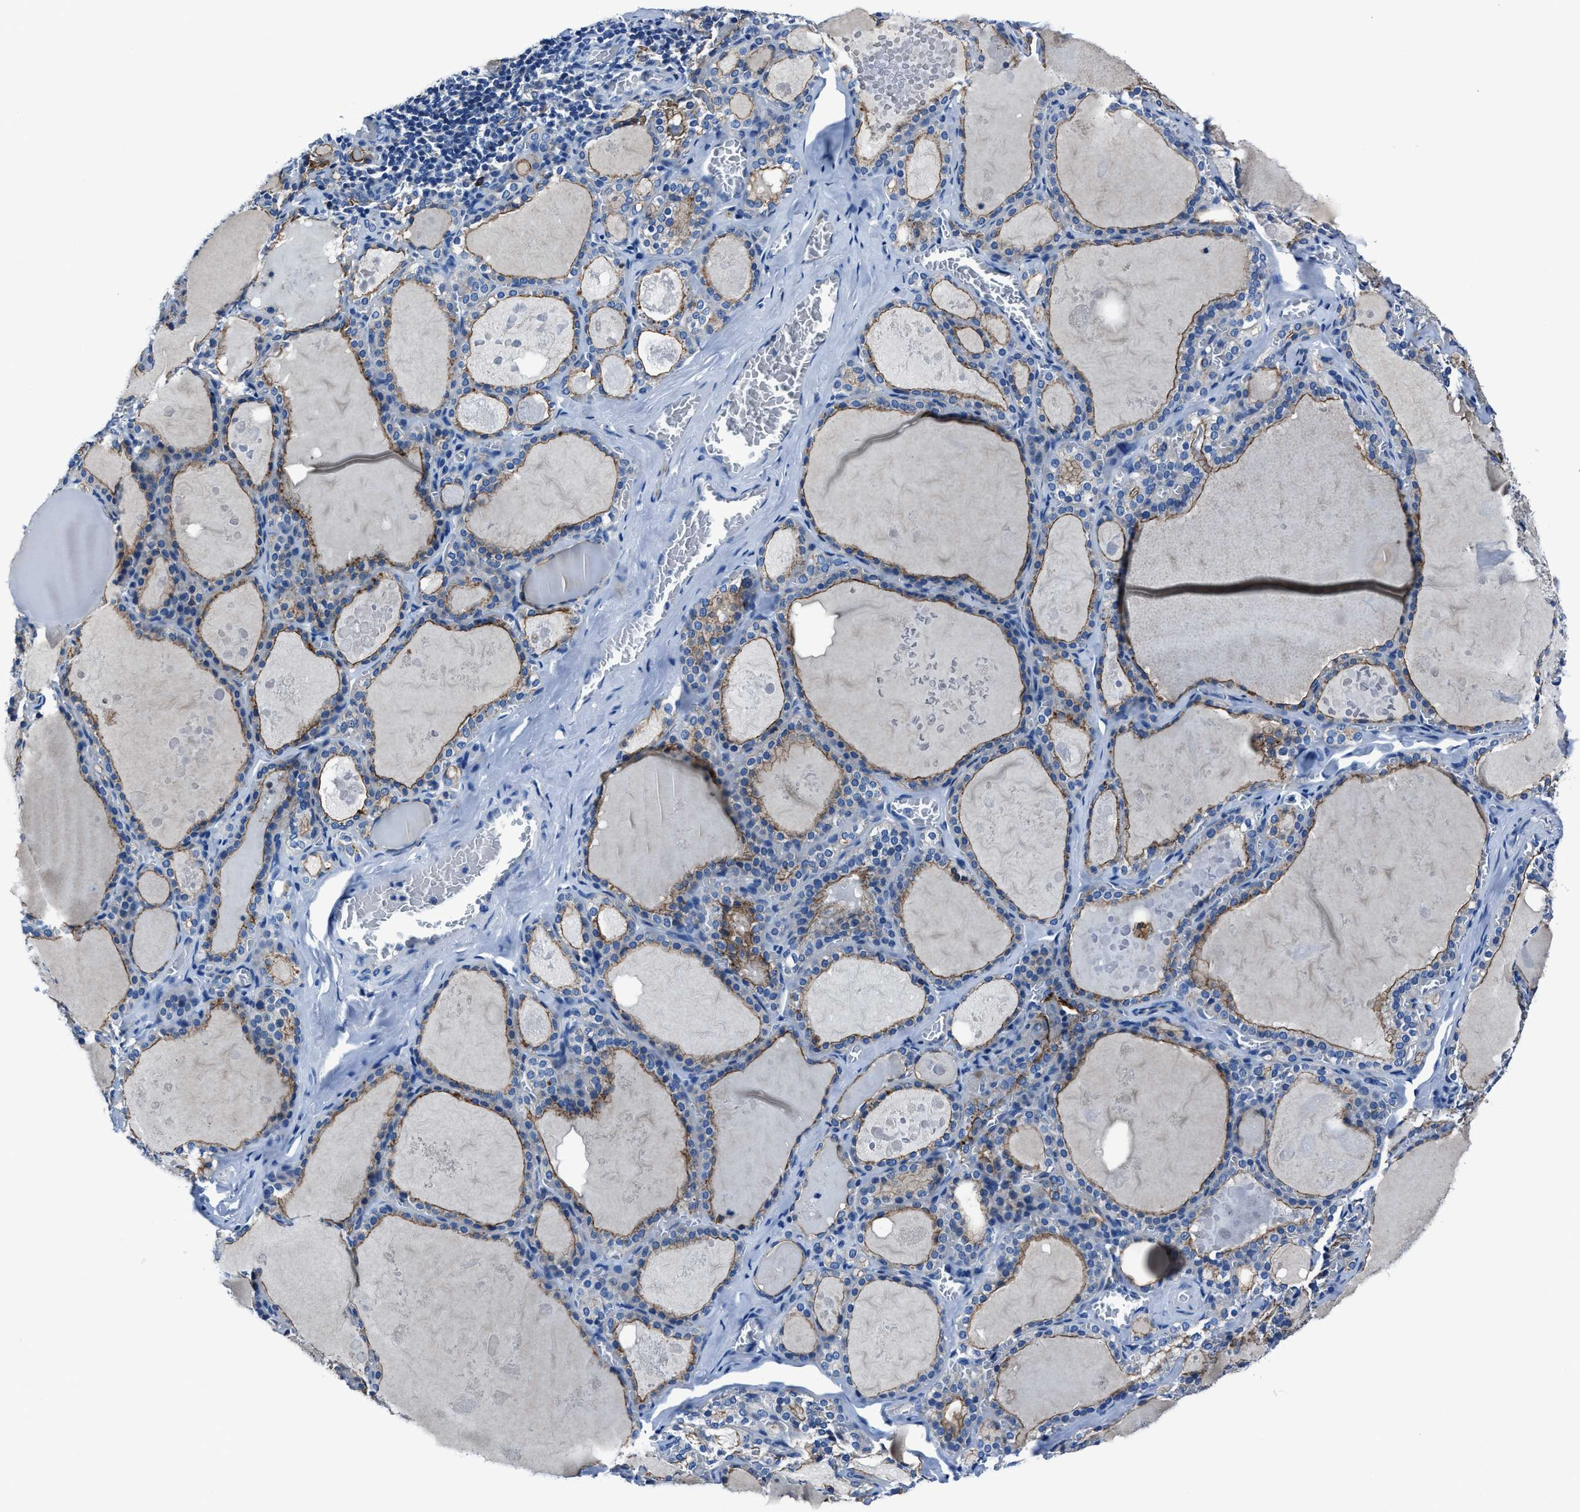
{"staining": {"intensity": "moderate", "quantity": ">75%", "location": "cytoplasmic/membranous"}, "tissue": "thyroid gland", "cell_type": "Glandular cells", "image_type": "normal", "snomed": [{"axis": "morphology", "description": "Normal tissue, NOS"}, {"axis": "topography", "description": "Thyroid gland"}], "caption": "Glandular cells exhibit medium levels of moderate cytoplasmic/membranous positivity in about >75% of cells in normal thyroid gland. (brown staining indicates protein expression, while blue staining denotes nuclei).", "gene": "LMO7", "patient": {"sex": "male", "age": 56}}